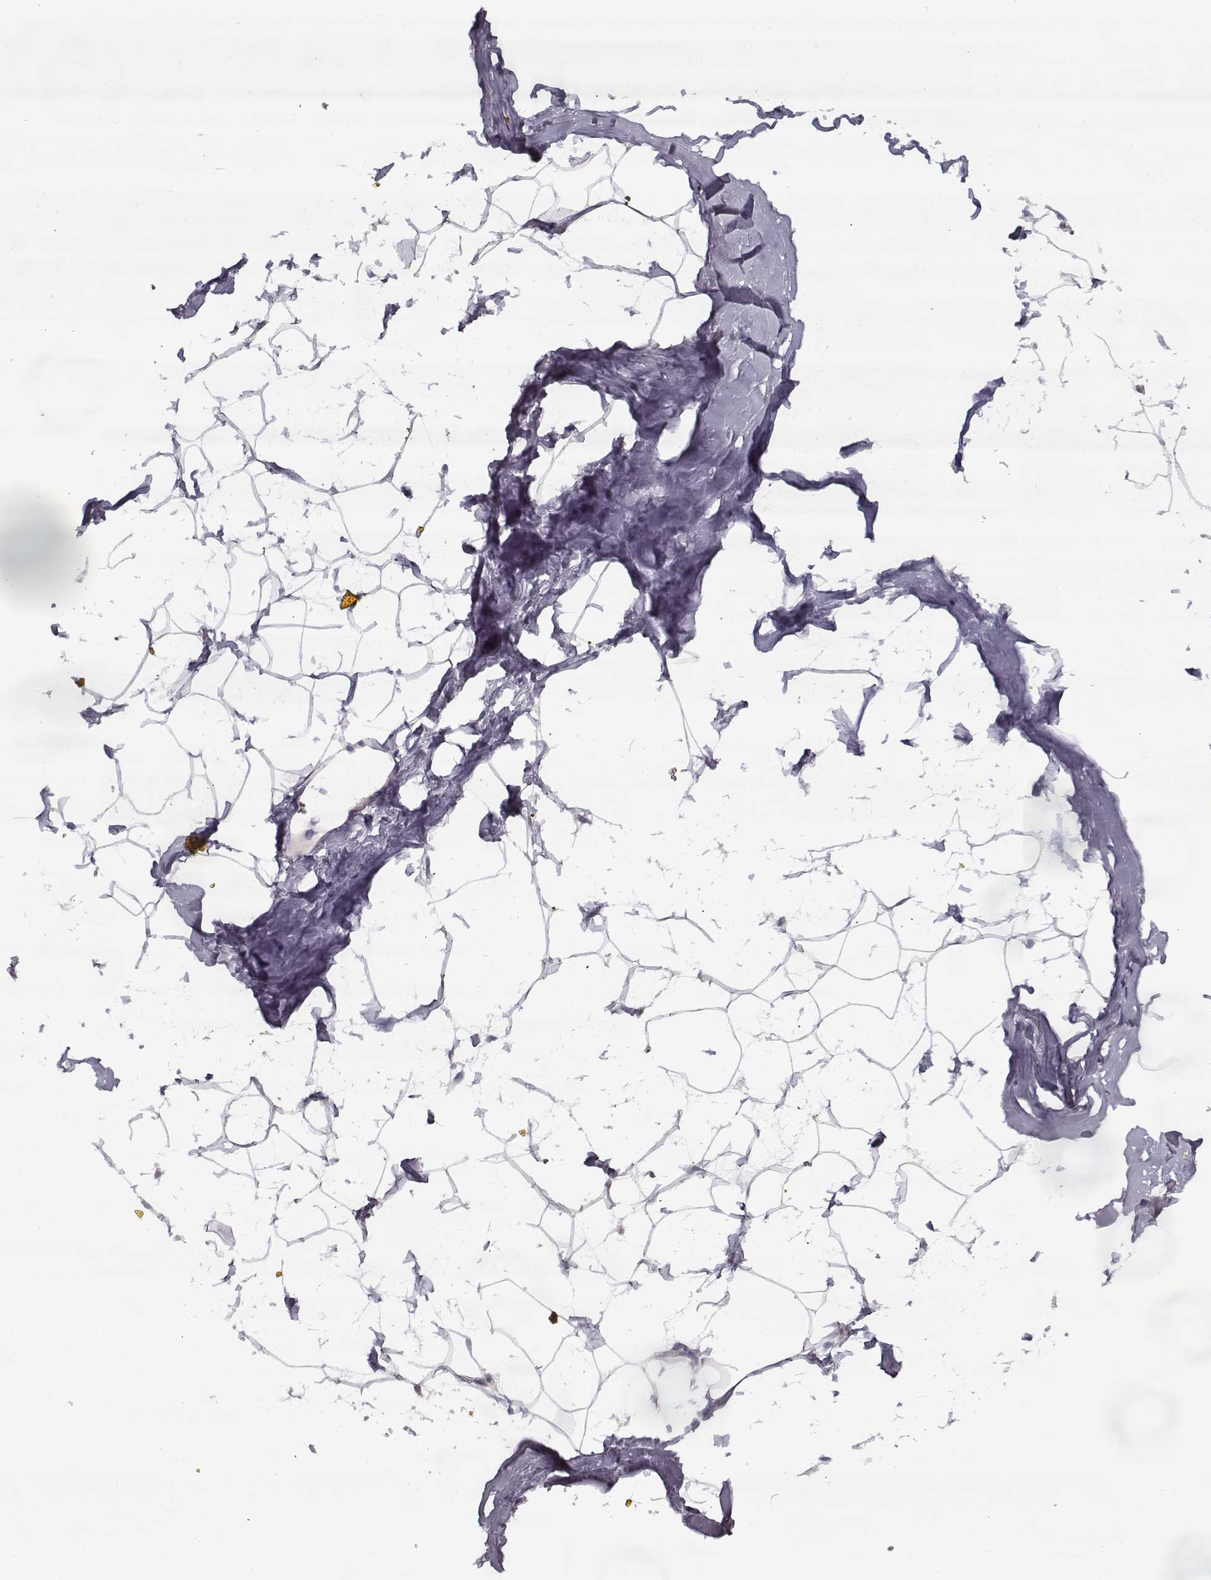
{"staining": {"intensity": "negative", "quantity": "none", "location": "none"}, "tissue": "breast", "cell_type": "Adipocytes", "image_type": "normal", "snomed": [{"axis": "morphology", "description": "Normal tissue, NOS"}, {"axis": "topography", "description": "Breast"}], "caption": "The histopathology image exhibits no significant positivity in adipocytes of breast.", "gene": "PNMT", "patient": {"sex": "female", "age": 32}}